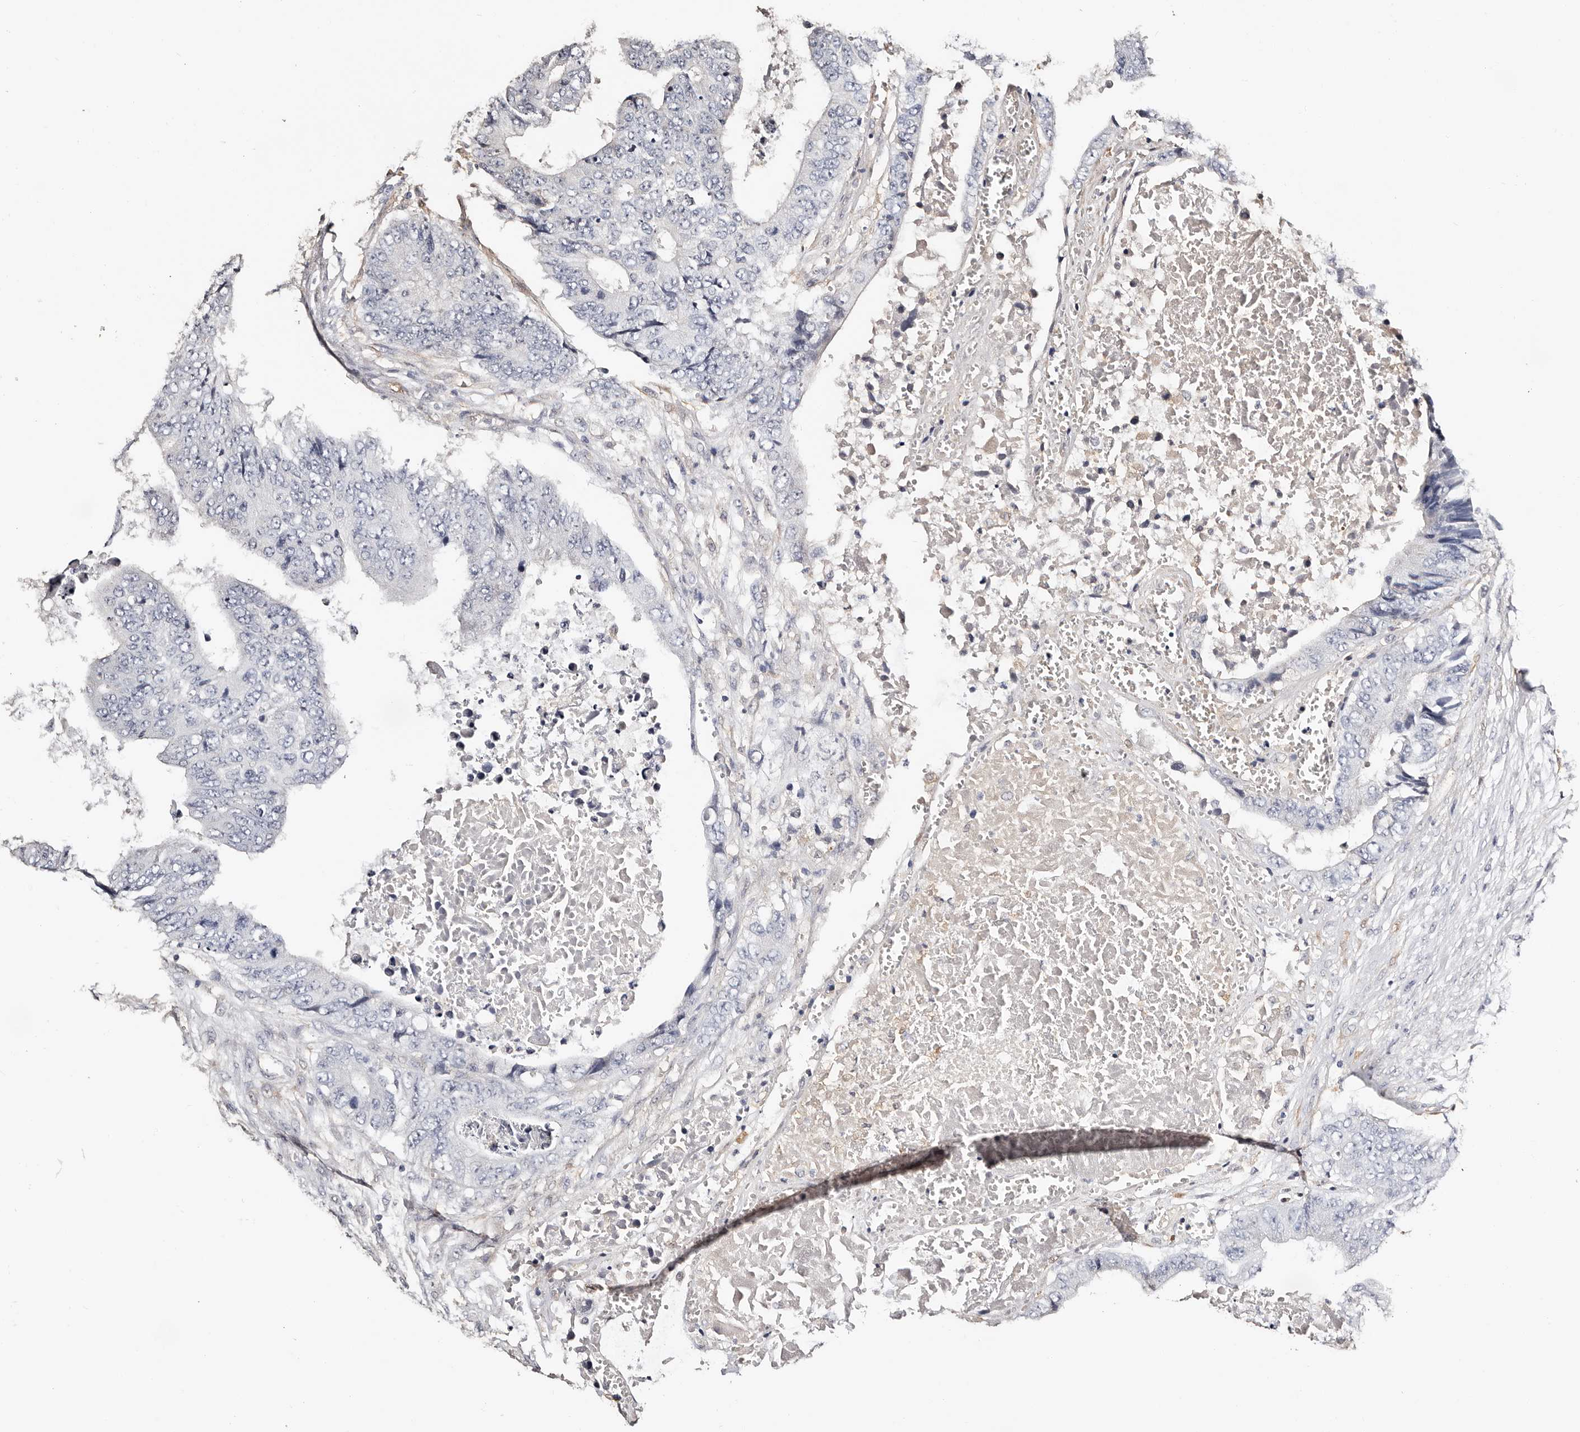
{"staining": {"intensity": "negative", "quantity": "none", "location": "none"}, "tissue": "colorectal cancer", "cell_type": "Tumor cells", "image_type": "cancer", "snomed": [{"axis": "morphology", "description": "Adenocarcinoma, NOS"}, {"axis": "topography", "description": "Rectum"}], "caption": "The micrograph reveals no significant positivity in tumor cells of adenocarcinoma (colorectal).", "gene": "TGM2", "patient": {"sex": "male", "age": 84}}